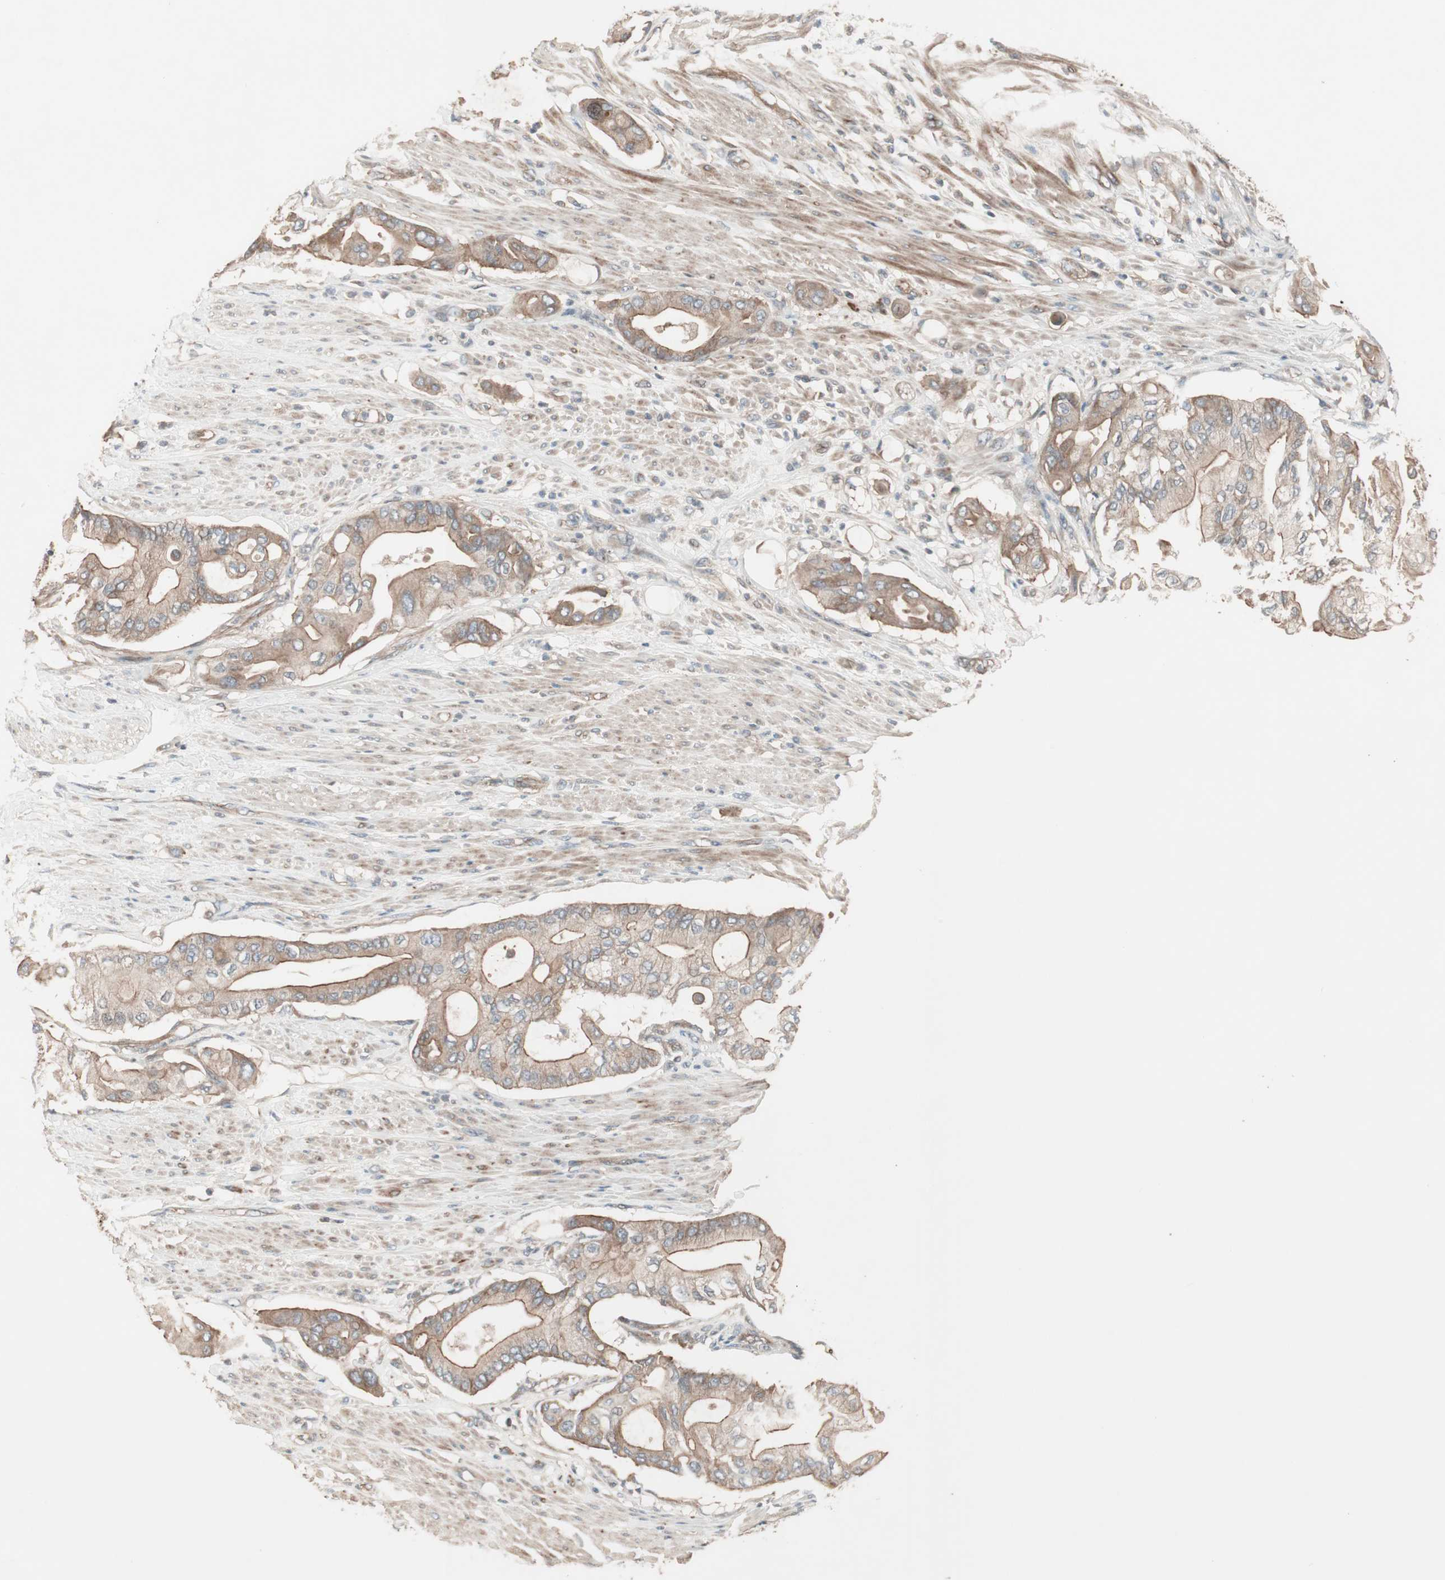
{"staining": {"intensity": "moderate", "quantity": ">75%", "location": "cytoplasmic/membranous"}, "tissue": "pancreatic cancer", "cell_type": "Tumor cells", "image_type": "cancer", "snomed": [{"axis": "morphology", "description": "Adenocarcinoma, NOS"}, {"axis": "morphology", "description": "Adenocarcinoma, metastatic, NOS"}, {"axis": "topography", "description": "Lymph node"}, {"axis": "topography", "description": "Pancreas"}, {"axis": "topography", "description": "Duodenum"}], "caption": "An immunohistochemistry image of neoplastic tissue is shown. Protein staining in brown labels moderate cytoplasmic/membranous positivity in pancreatic cancer (metastatic adenocarcinoma) within tumor cells. Immunohistochemistry stains the protein in brown and the nuclei are stained blue.", "gene": "TFPI", "patient": {"sex": "female", "age": 64}}